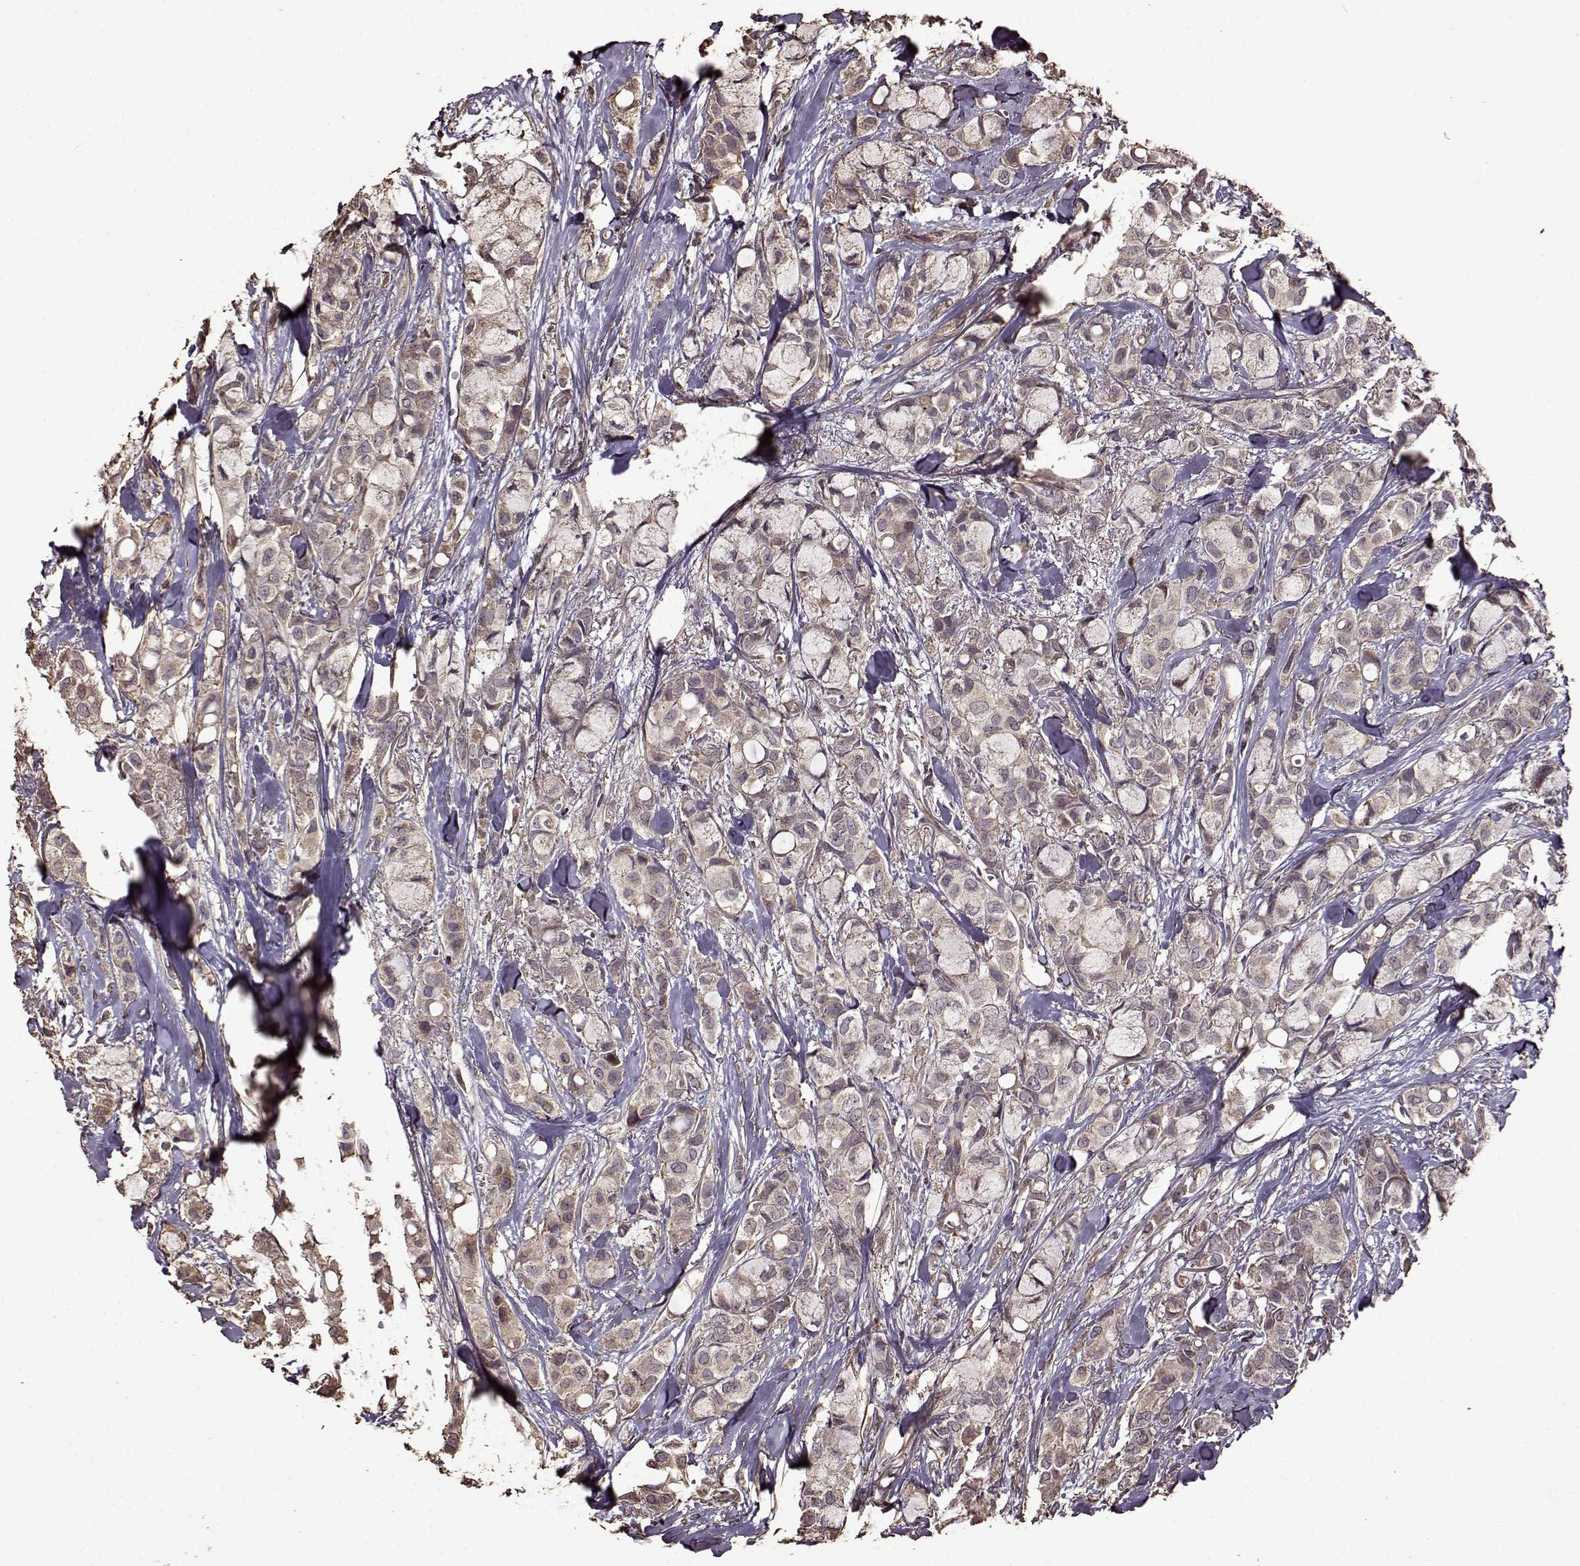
{"staining": {"intensity": "weak", "quantity": "<25%", "location": "cytoplasmic/membranous"}, "tissue": "breast cancer", "cell_type": "Tumor cells", "image_type": "cancer", "snomed": [{"axis": "morphology", "description": "Duct carcinoma"}, {"axis": "topography", "description": "Breast"}], "caption": "High power microscopy image of an IHC photomicrograph of breast cancer, revealing no significant positivity in tumor cells. (DAB IHC with hematoxylin counter stain).", "gene": "FBXW11", "patient": {"sex": "female", "age": 85}}